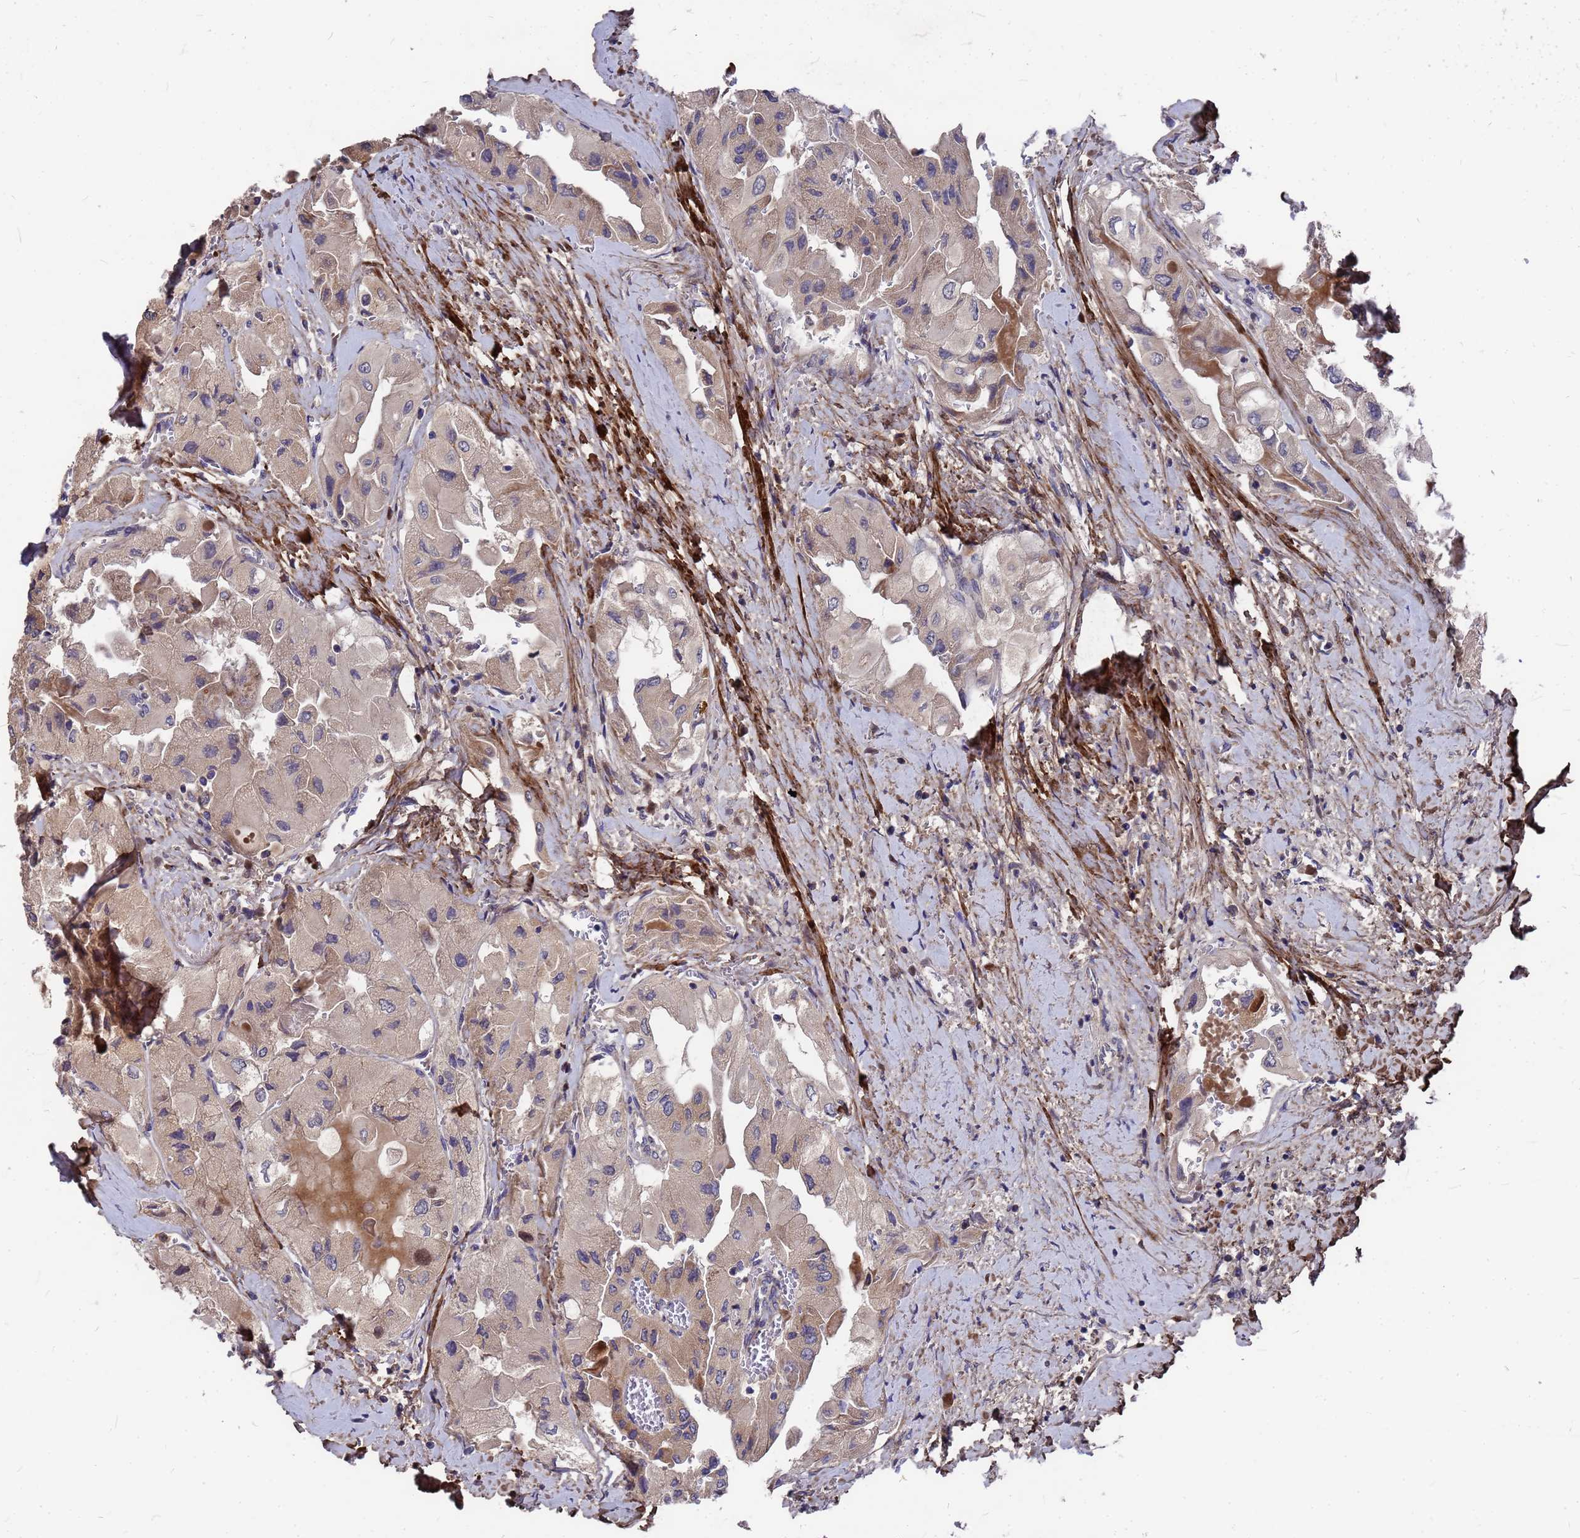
{"staining": {"intensity": "negative", "quantity": "none", "location": "none"}, "tissue": "thyroid cancer", "cell_type": "Tumor cells", "image_type": "cancer", "snomed": [{"axis": "morphology", "description": "Normal tissue, NOS"}, {"axis": "morphology", "description": "Papillary adenocarcinoma, NOS"}, {"axis": "topography", "description": "Thyroid gland"}], "caption": "An image of papillary adenocarcinoma (thyroid) stained for a protein exhibits no brown staining in tumor cells.", "gene": "ZNF717", "patient": {"sex": "female", "age": 59}}